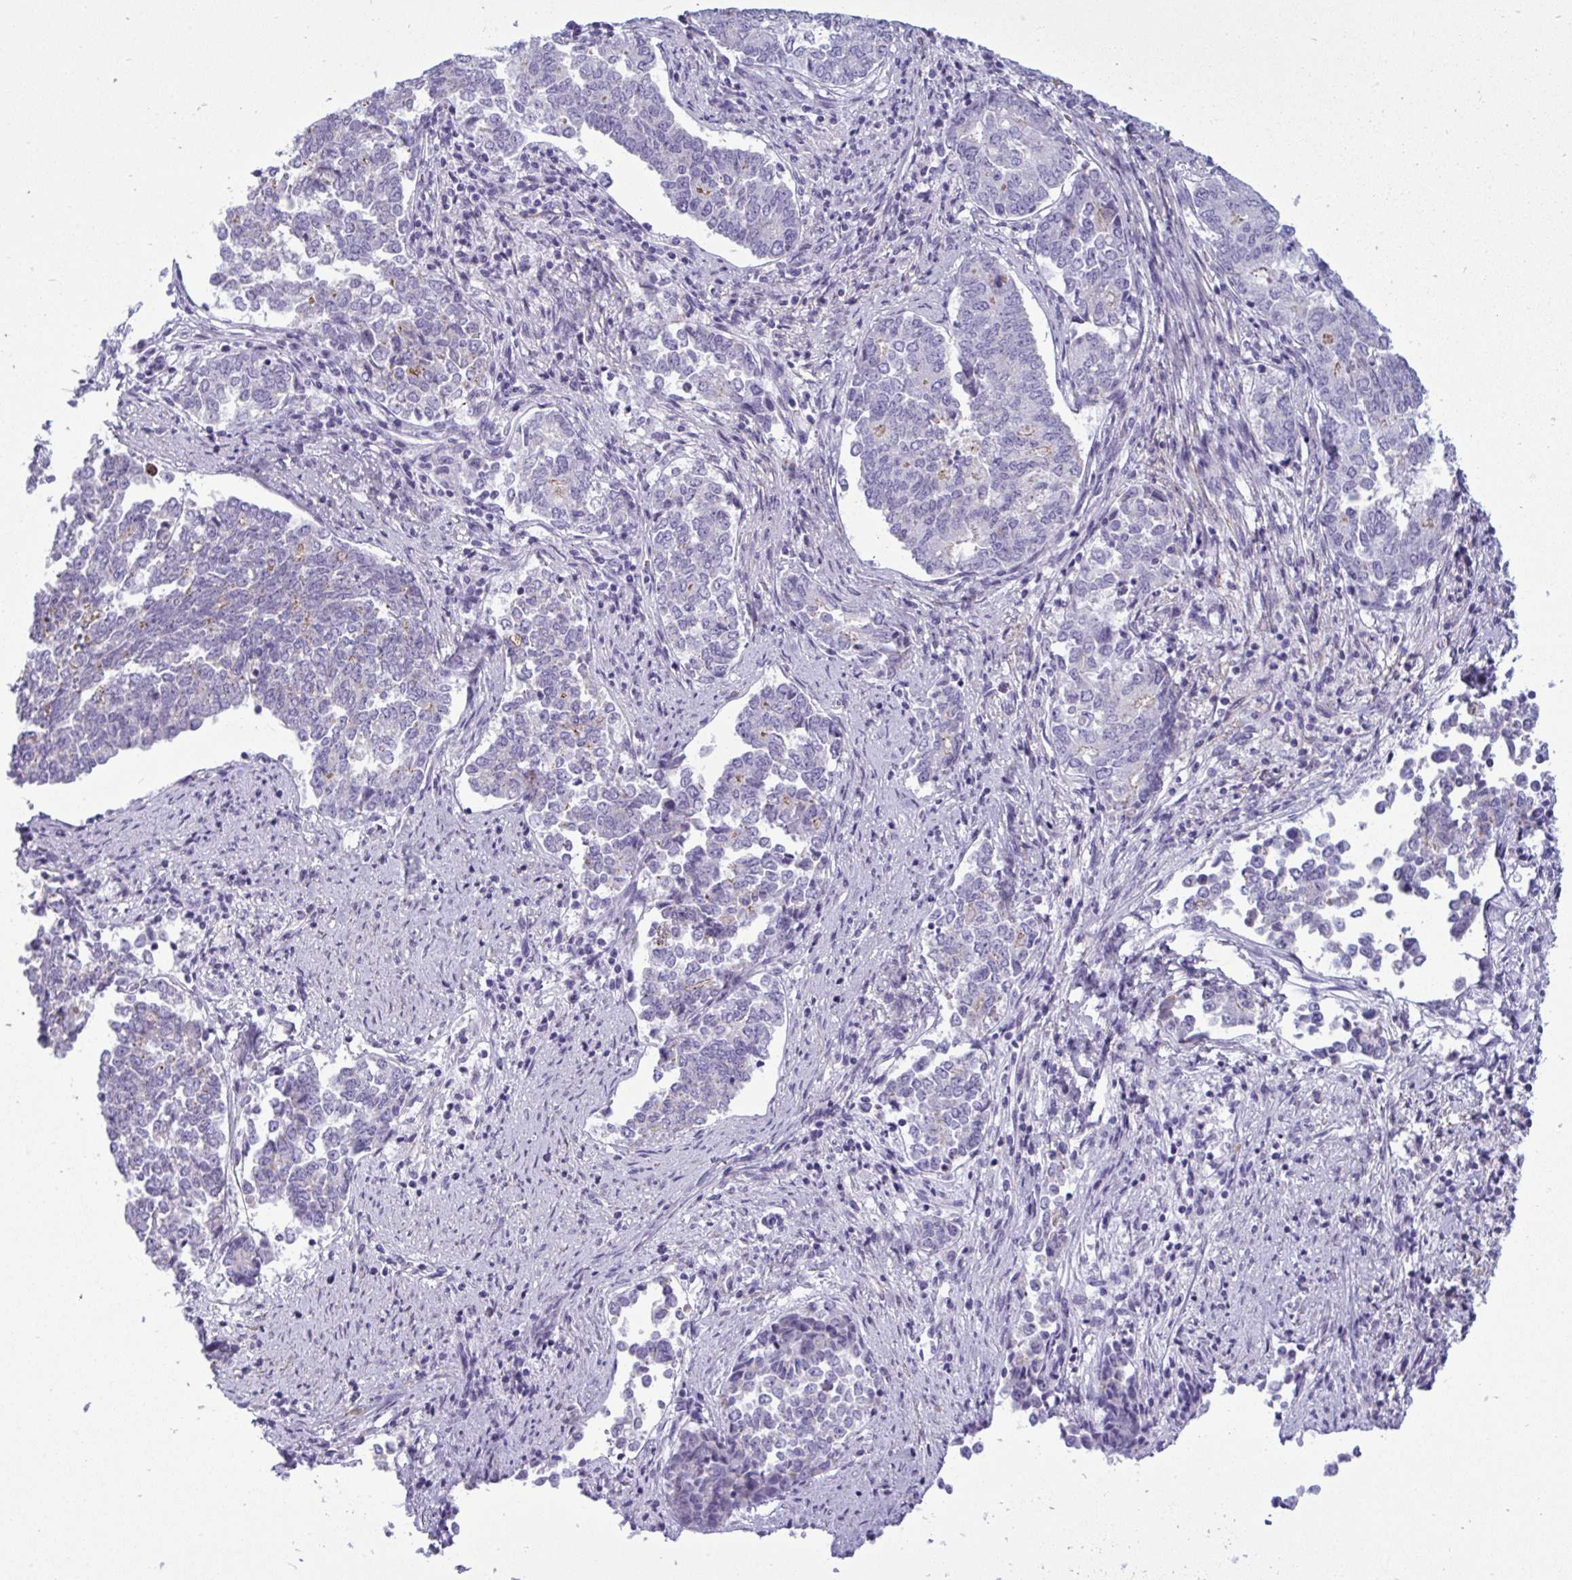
{"staining": {"intensity": "negative", "quantity": "none", "location": "none"}, "tissue": "endometrial cancer", "cell_type": "Tumor cells", "image_type": "cancer", "snomed": [{"axis": "morphology", "description": "Adenocarcinoma, NOS"}, {"axis": "topography", "description": "Endometrium"}], "caption": "Endometrial adenocarcinoma was stained to show a protein in brown. There is no significant expression in tumor cells. (DAB (3,3'-diaminobenzidine) IHC, high magnification).", "gene": "MYH10", "patient": {"sex": "female", "age": 80}}